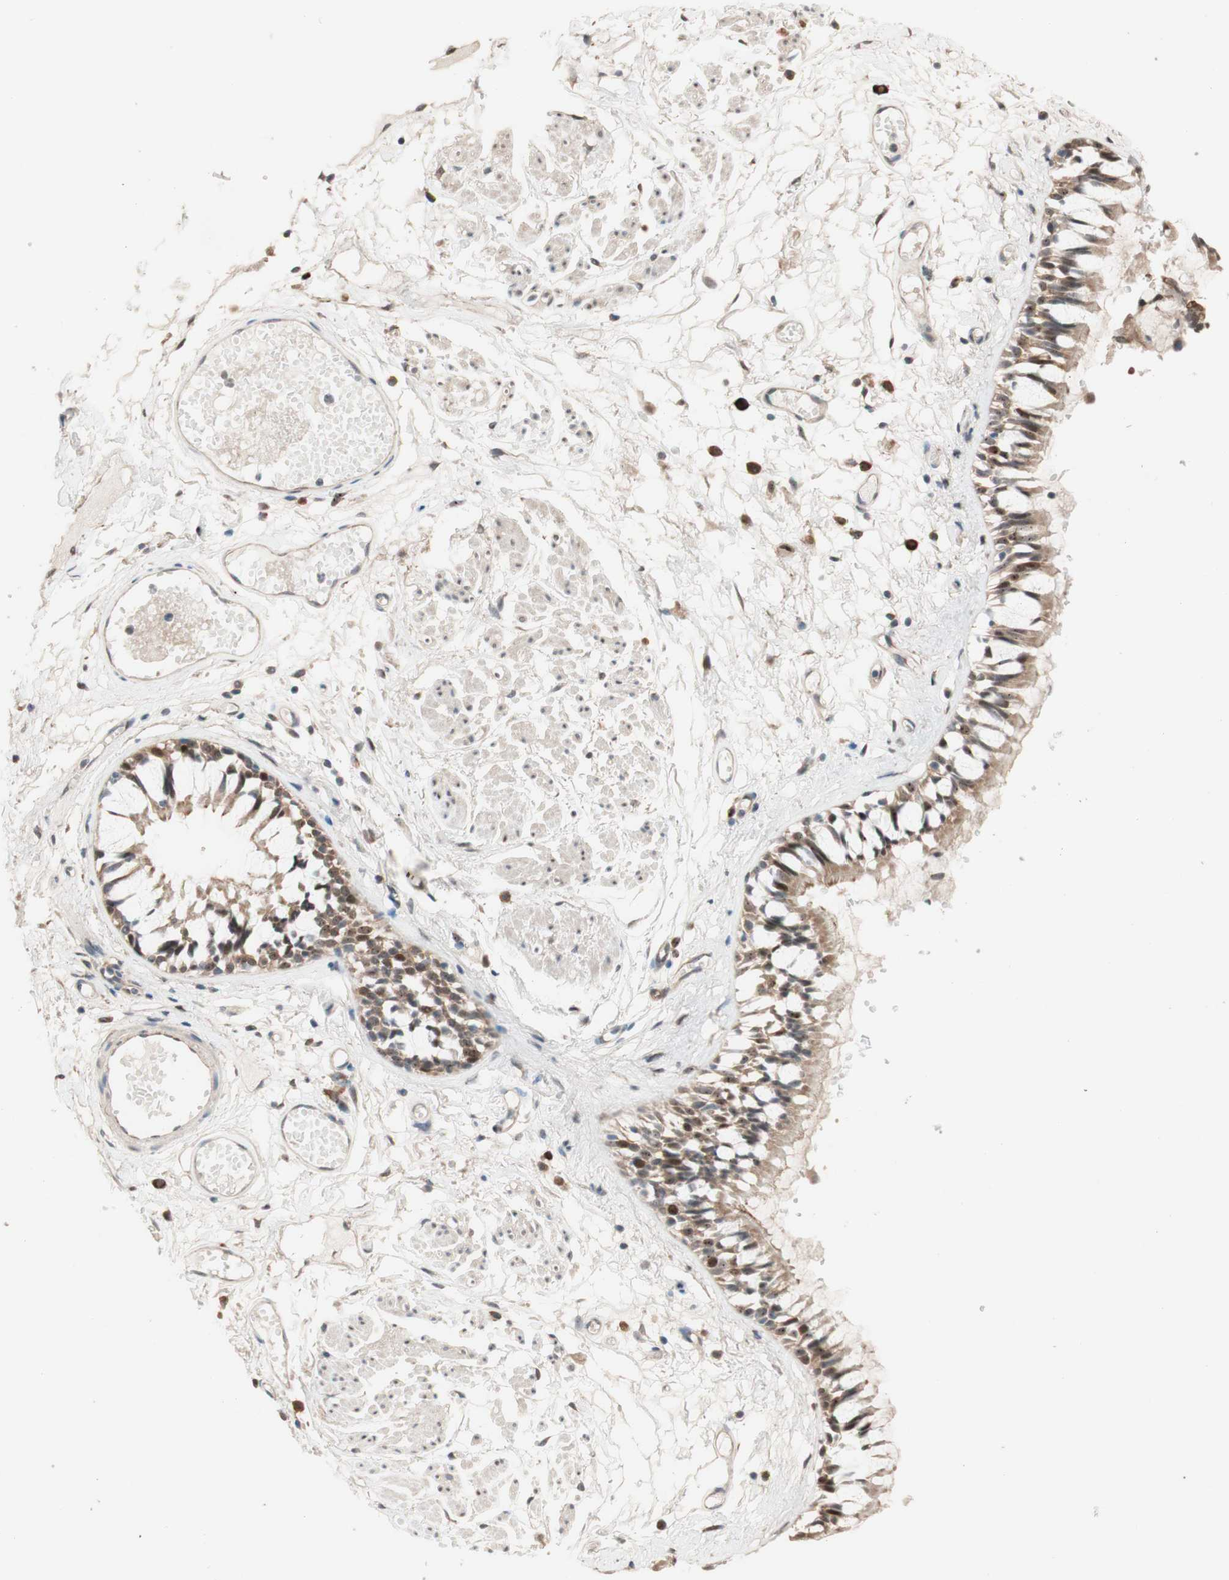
{"staining": {"intensity": "strong", "quantity": ">75%", "location": "cytoplasmic/membranous"}, "tissue": "bronchus", "cell_type": "Respiratory epithelial cells", "image_type": "normal", "snomed": [{"axis": "morphology", "description": "Normal tissue, NOS"}, {"axis": "morphology", "description": "Inflammation, NOS"}, {"axis": "topography", "description": "Cartilage tissue"}, {"axis": "topography", "description": "Lung"}], "caption": "Approximately >75% of respiratory epithelial cells in unremarkable human bronchus reveal strong cytoplasmic/membranous protein staining as visualized by brown immunohistochemical staining.", "gene": "CCNC", "patient": {"sex": "male", "age": 71}}